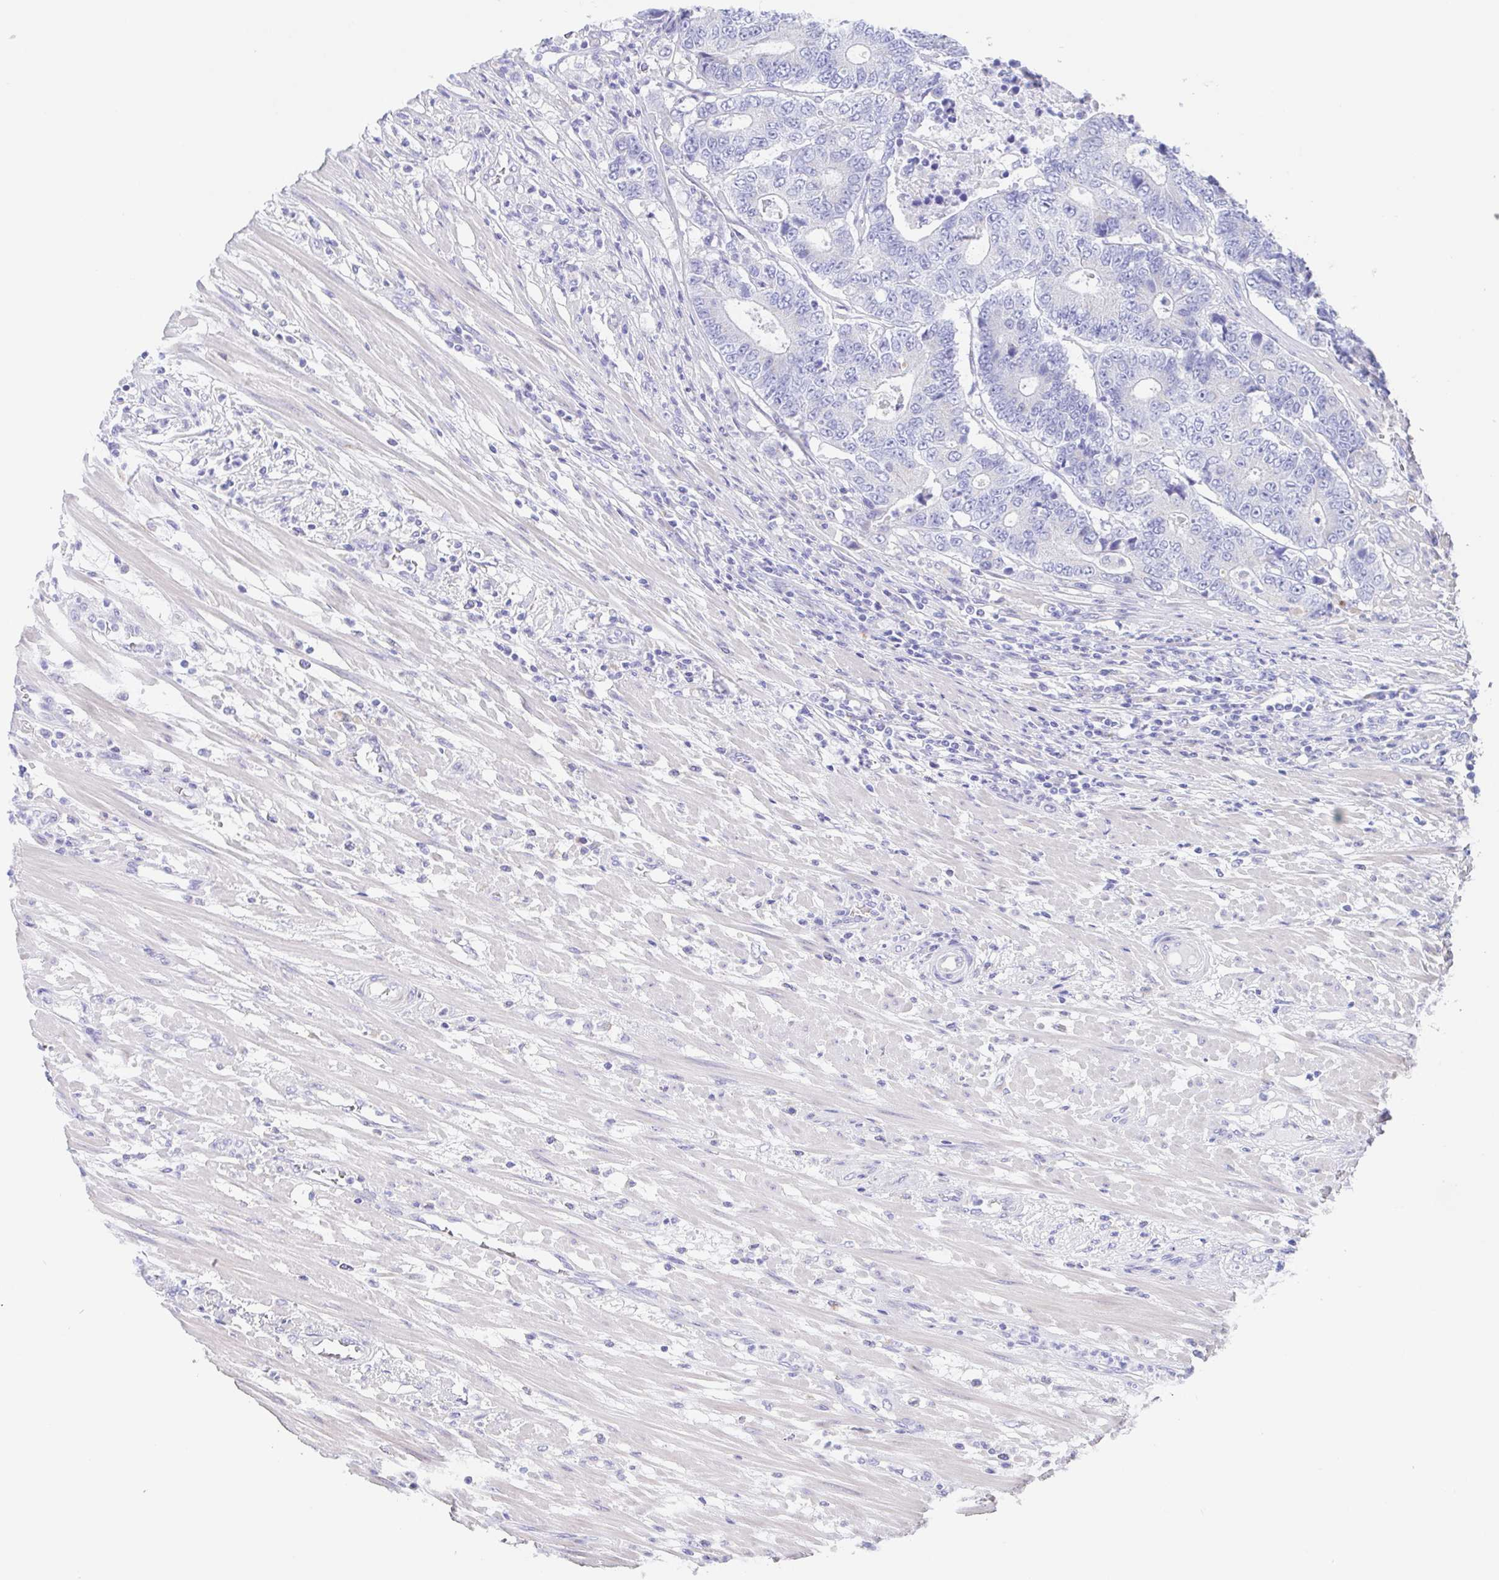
{"staining": {"intensity": "negative", "quantity": "none", "location": "none"}, "tissue": "colorectal cancer", "cell_type": "Tumor cells", "image_type": "cancer", "snomed": [{"axis": "morphology", "description": "Adenocarcinoma, NOS"}, {"axis": "topography", "description": "Colon"}], "caption": "This is an immunohistochemistry image of colorectal cancer (adenocarcinoma). There is no staining in tumor cells.", "gene": "SCG3", "patient": {"sex": "female", "age": 48}}